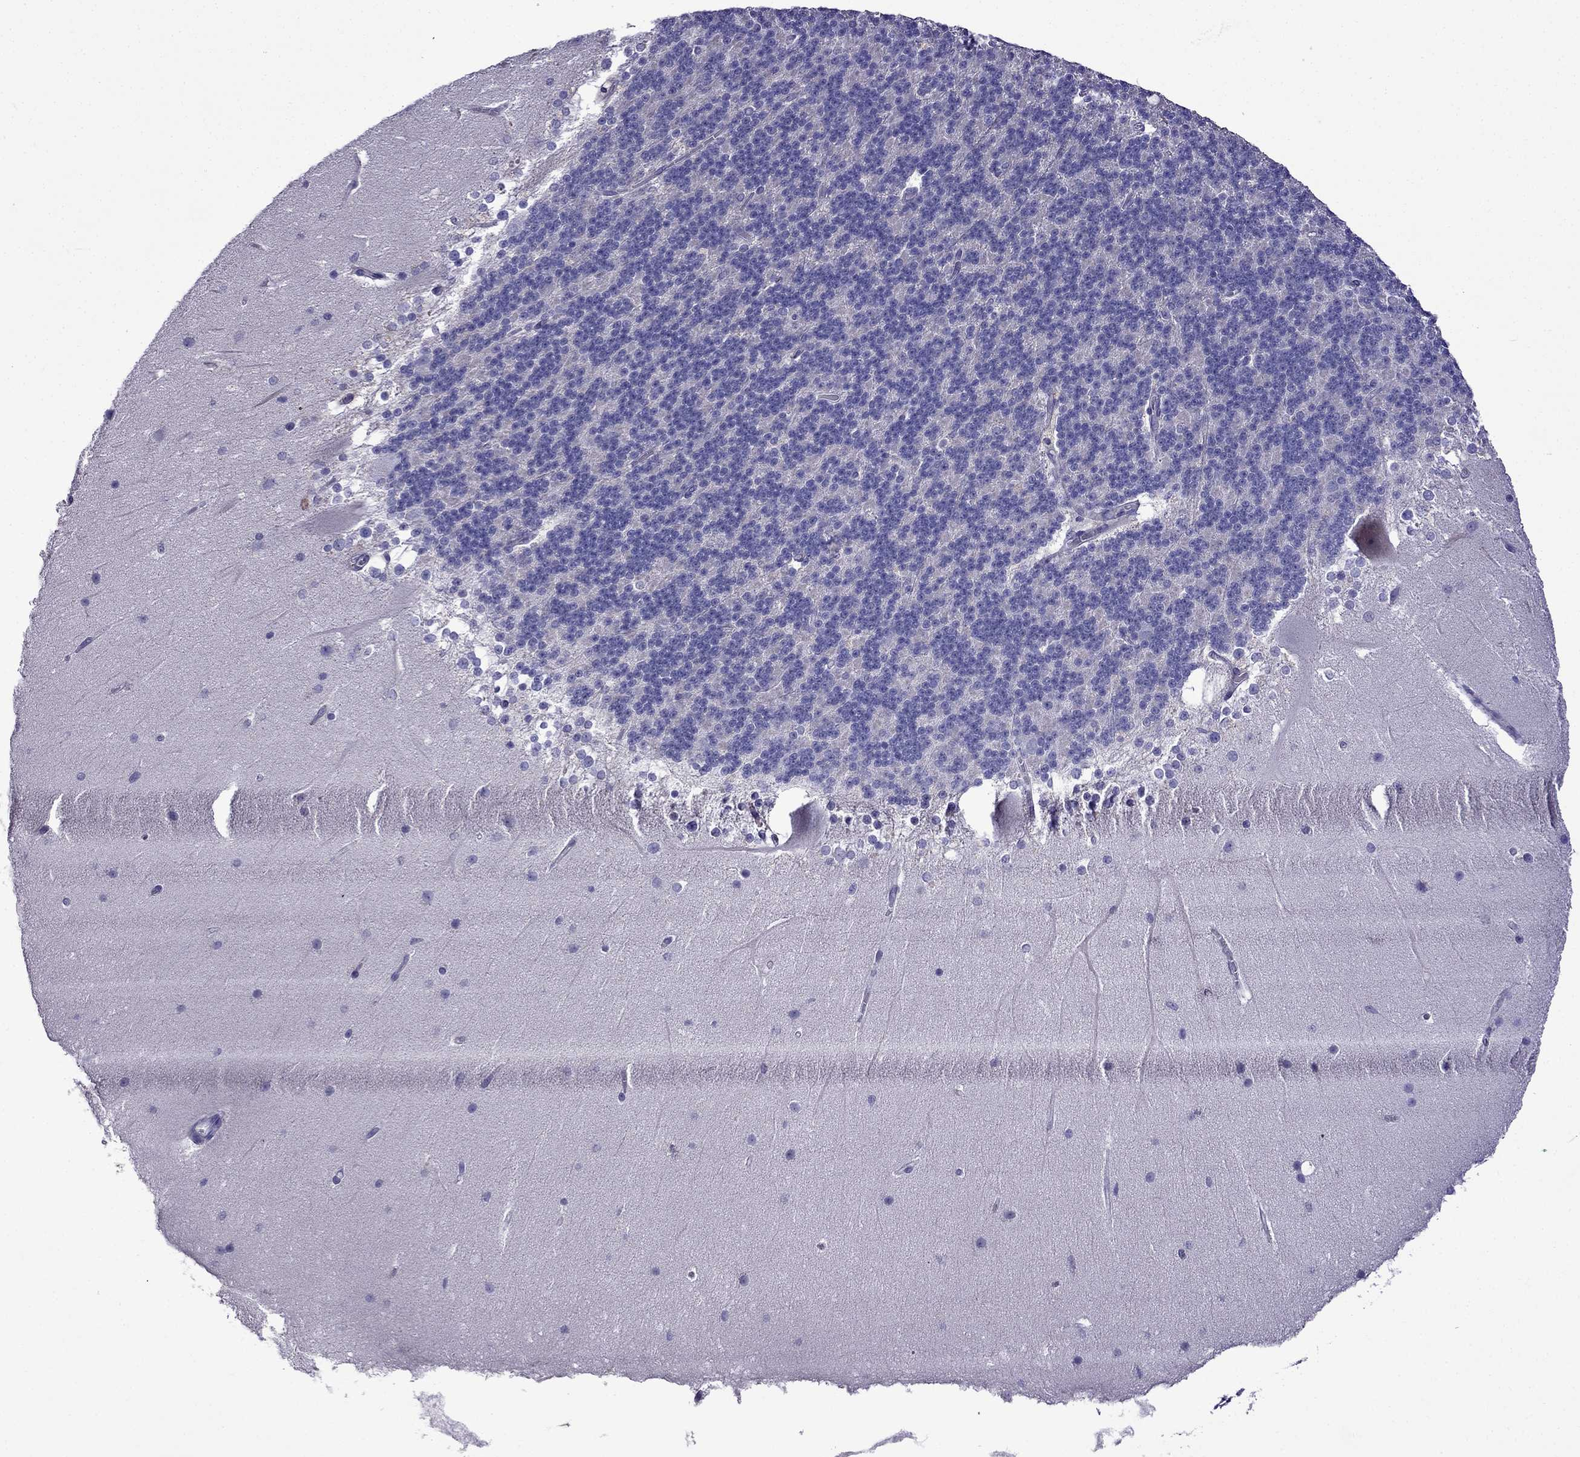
{"staining": {"intensity": "negative", "quantity": "none", "location": "none"}, "tissue": "cerebellum", "cell_type": "Cells in granular layer", "image_type": "normal", "snomed": [{"axis": "morphology", "description": "Normal tissue, NOS"}, {"axis": "topography", "description": "Cerebellum"}], "caption": "IHC histopathology image of unremarkable human cerebellum stained for a protein (brown), which exhibits no staining in cells in granular layer. The staining is performed using DAB brown chromogen with nuclei counter-stained in using hematoxylin.", "gene": "TDRD1", "patient": {"sex": "female", "age": 19}}